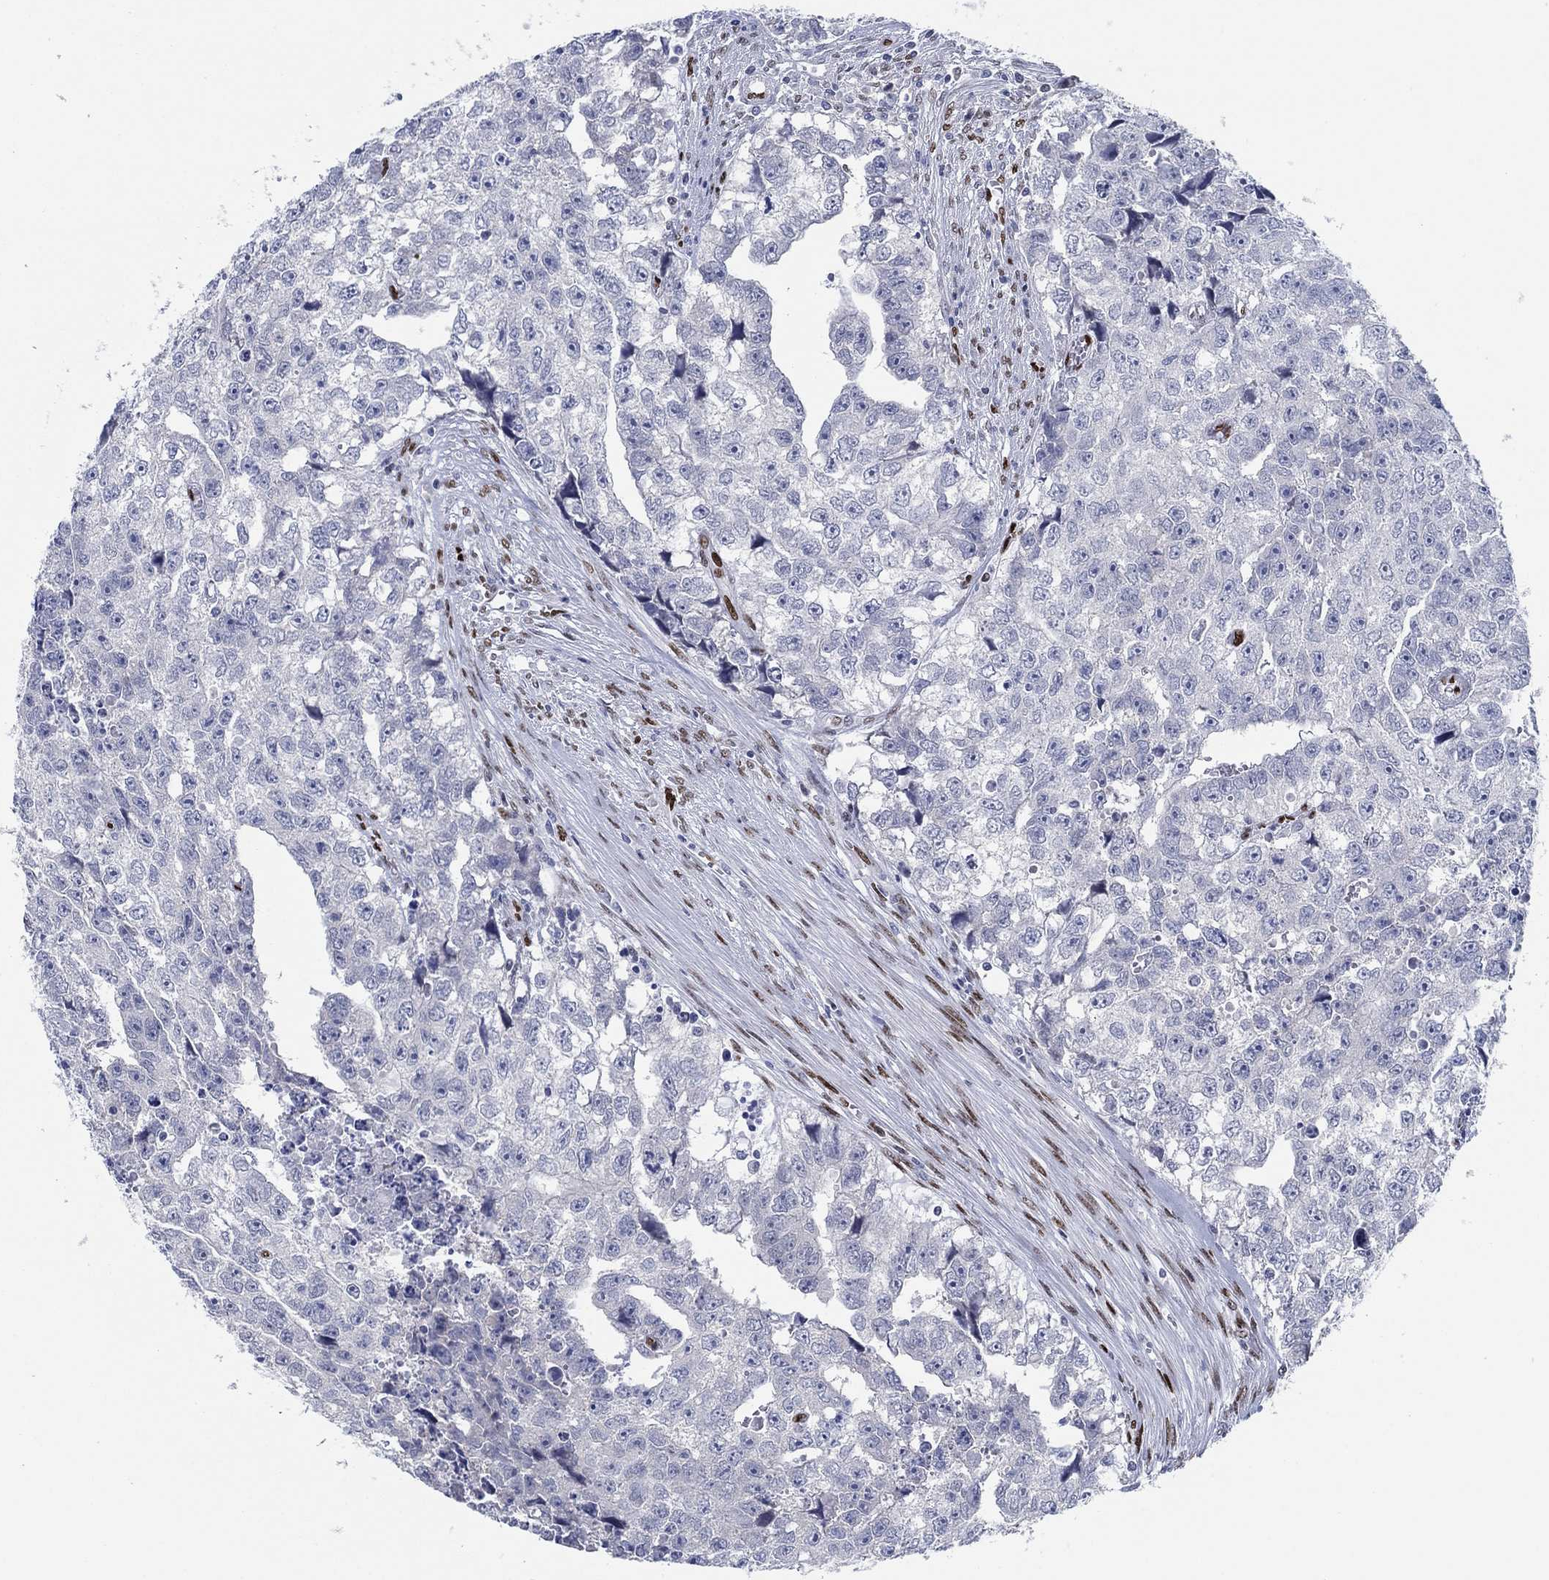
{"staining": {"intensity": "negative", "quantity": "none", "location": "none"}, "tissue": "testis cancer", "cell_type": "Tumor cells", "image_type": "cancer", "snomed": [{"axis": "morphology", "description": "Carcinoma, Embryonal, NOS"}, {"axis": "morphology", "description": "Teratoma, malignant, NOS"}, {"axis": "topography", "description": "Testis"}], "caption": "Immunohistochemical staining of testis cancer (embryonal carcinoma) displays no significant positivity in tumor cells.", "gene": "ZEB1", "patient": {"sex": "male", "age": 44}}